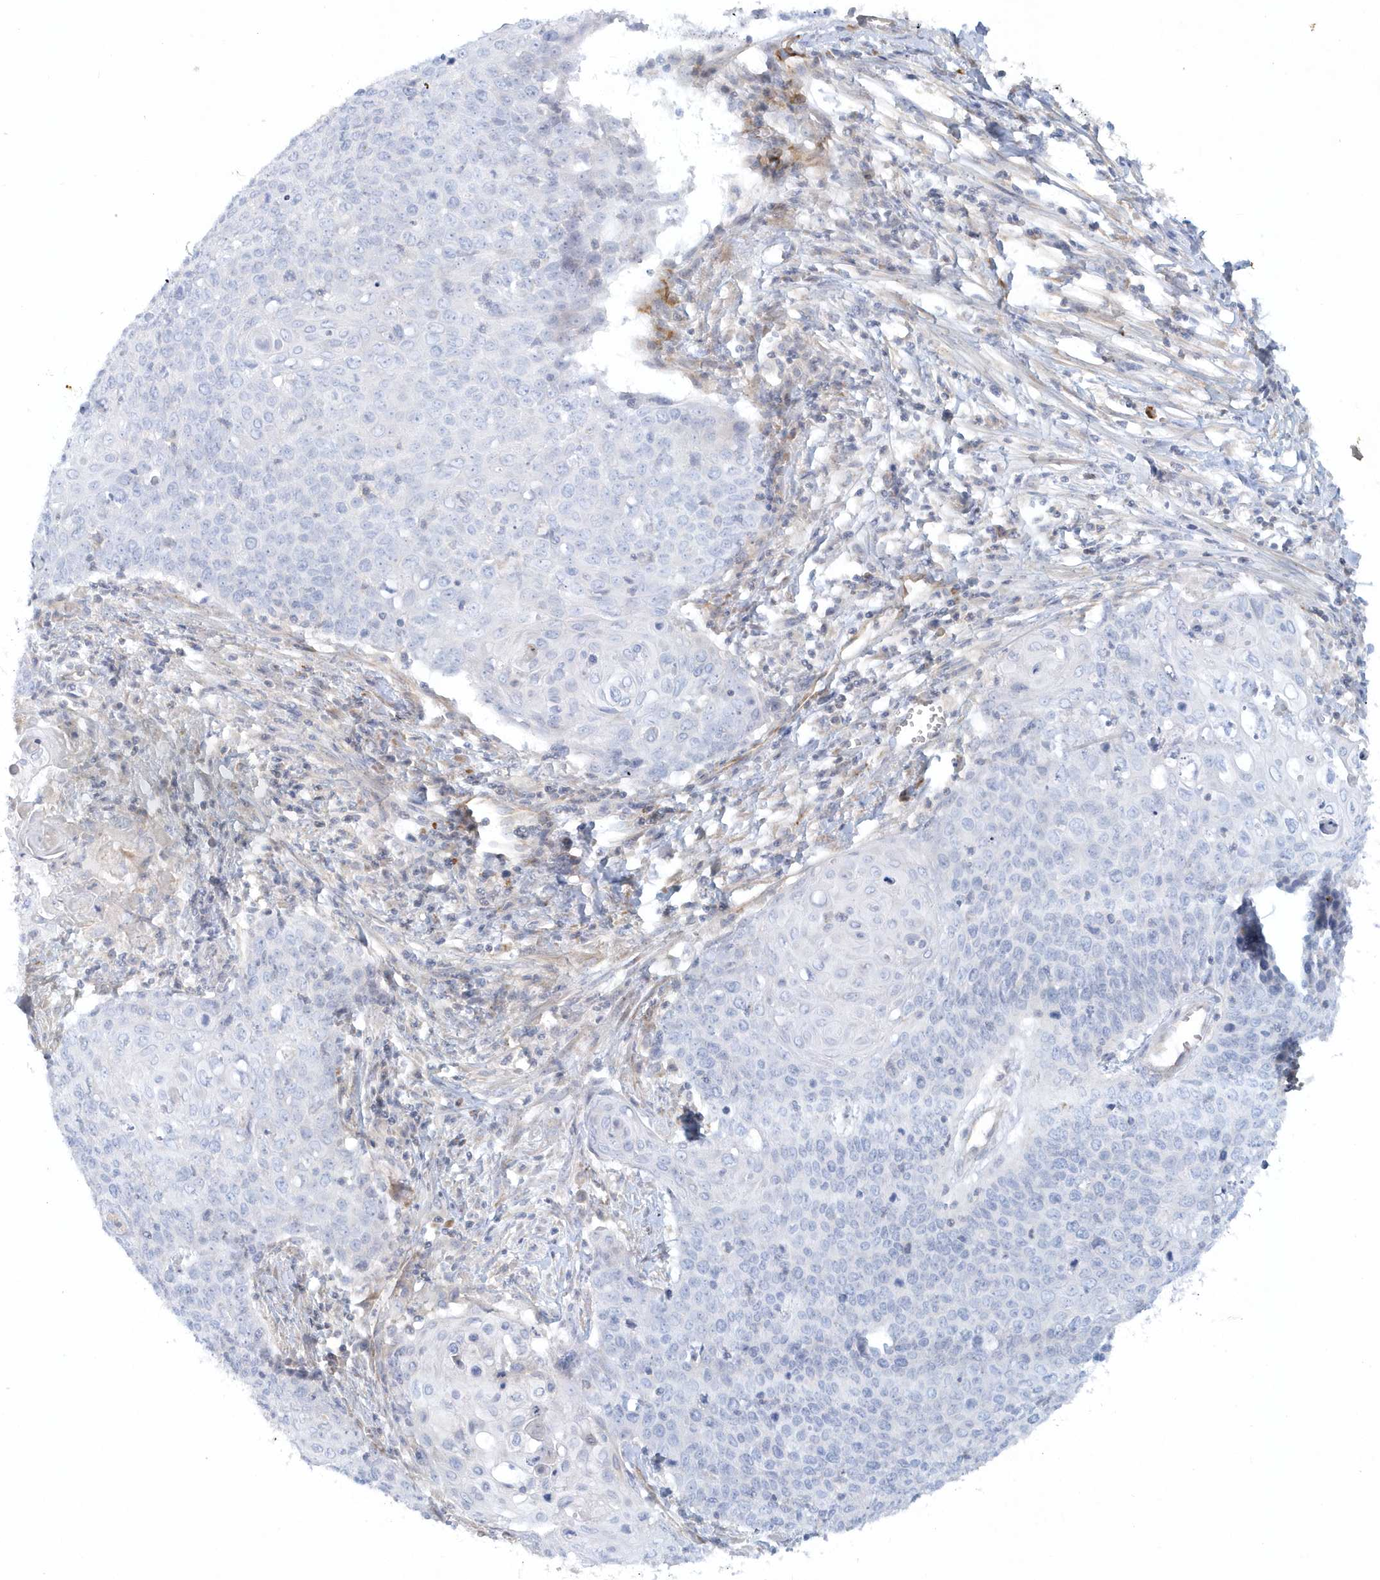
{"staining": {"intensity": "negative", "quantity": "none", "location": "none"}, "tissue": "cervical cancer", "cell_type": "Tumor cells", "image_type": "cancer", "snomed": [{"axis": "morphology", "description": "Squamous cell carcinoma, NOS"}, {"axis": "topography", "description": "Cervix"}], "caption": "The immunohistochemistry image has no significant staining in tumor cells of cervical cancer (squamous cell carcinoma) tissue.", "gene": "DNAH1", "patient": {"sex": "female", "age": 39}}